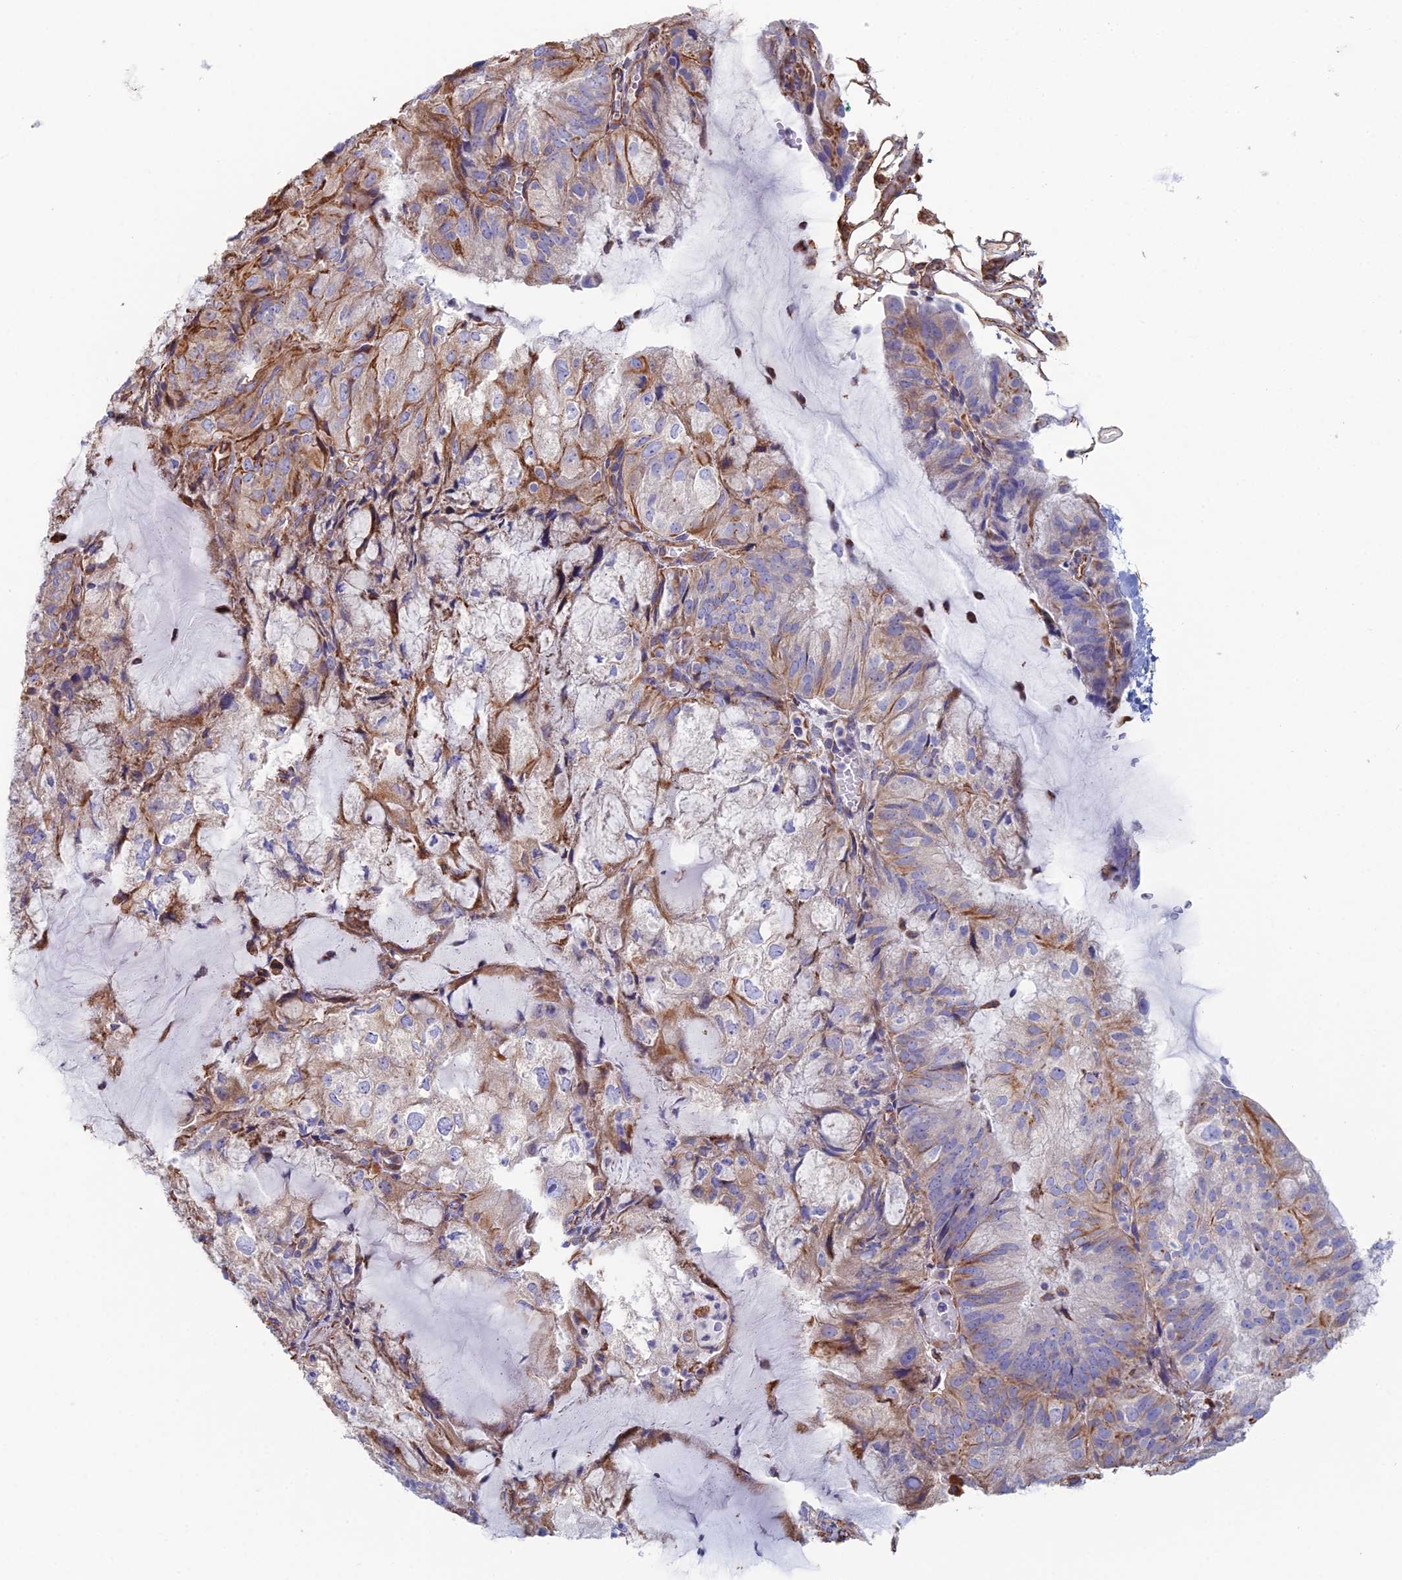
{"staining": {"intensity": "moderate", "quantity": "<25%", "location": "cytoplasmic/membranous"}, "tissue": "endometrial cancer", "cell_type": "Tumor cells", "image_type": "cancer", "snomed": [{"axis": "morphology", "description": "Adenocarcinoma, NOS"}, {"axis": "topography", "description": "Endometrium"}], "caption": "DAB immunohistochemical staining of human endometrial cancer (adenocarcinoma) demonstrates moderate cytoplasmic/membranous protein staining in approximately <25% of tumor cells.", "gene": "CLVS2", "patient": {"sex": "female", "age": 81}}